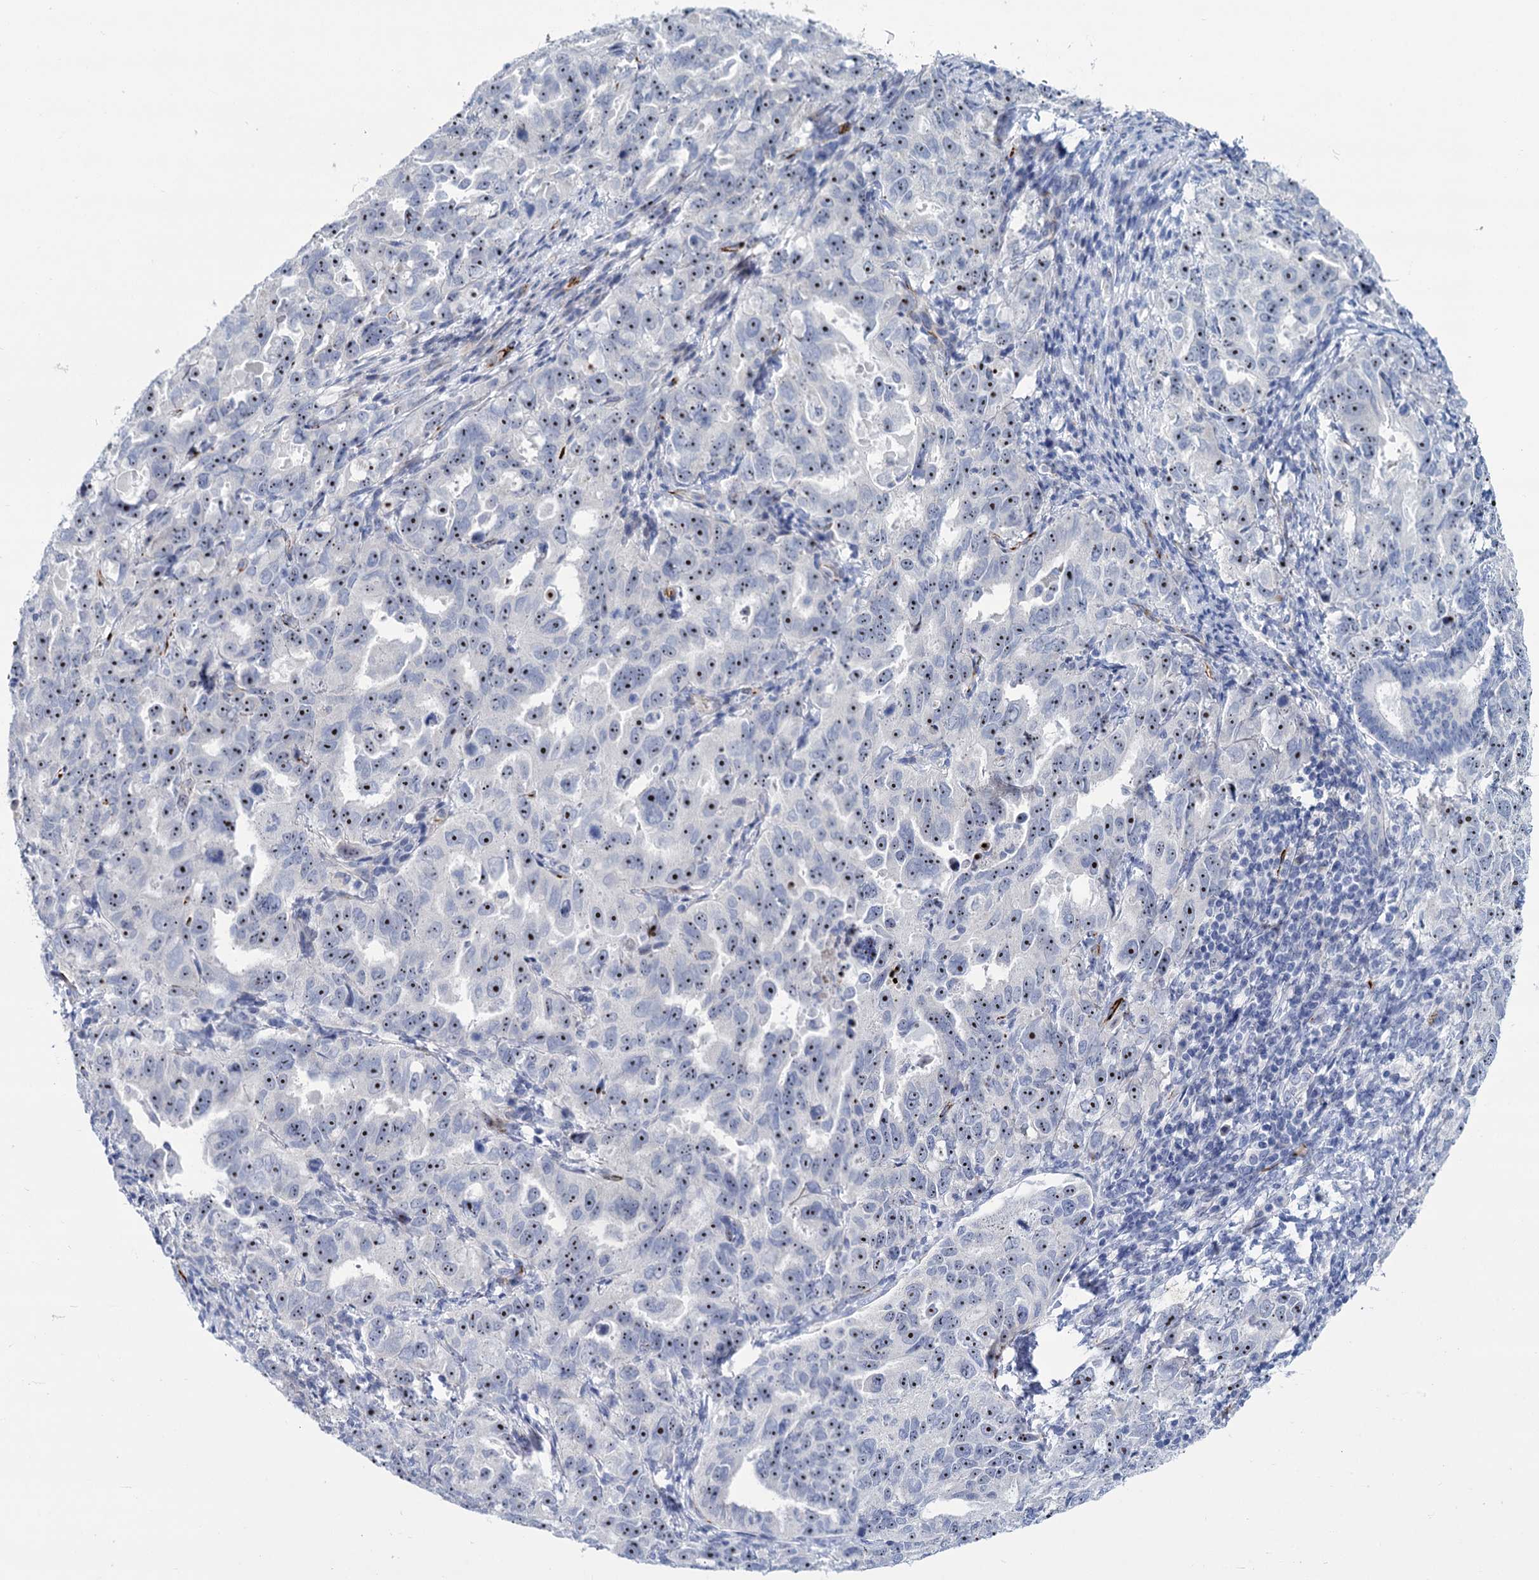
{"staining": {"intensity": "moderate", "quantity": ">75%", "location": "nuclear"}, "tissue": "endometrial cancer", "cell_type": "Tumor cells", "image_type": "cancer", "snomed": [{"axis": "morphology", "description": "Adenocarcinoma, NOS"}, {"axis": "topography", "description": "Endometrium"}], "caption": "Human adenocarcinoma (endometrial) stained with a protein marker displays moderate staining in tumor cells.", "gene": "SH3TC2", "patient": {"sex": "female", "age": 65}}